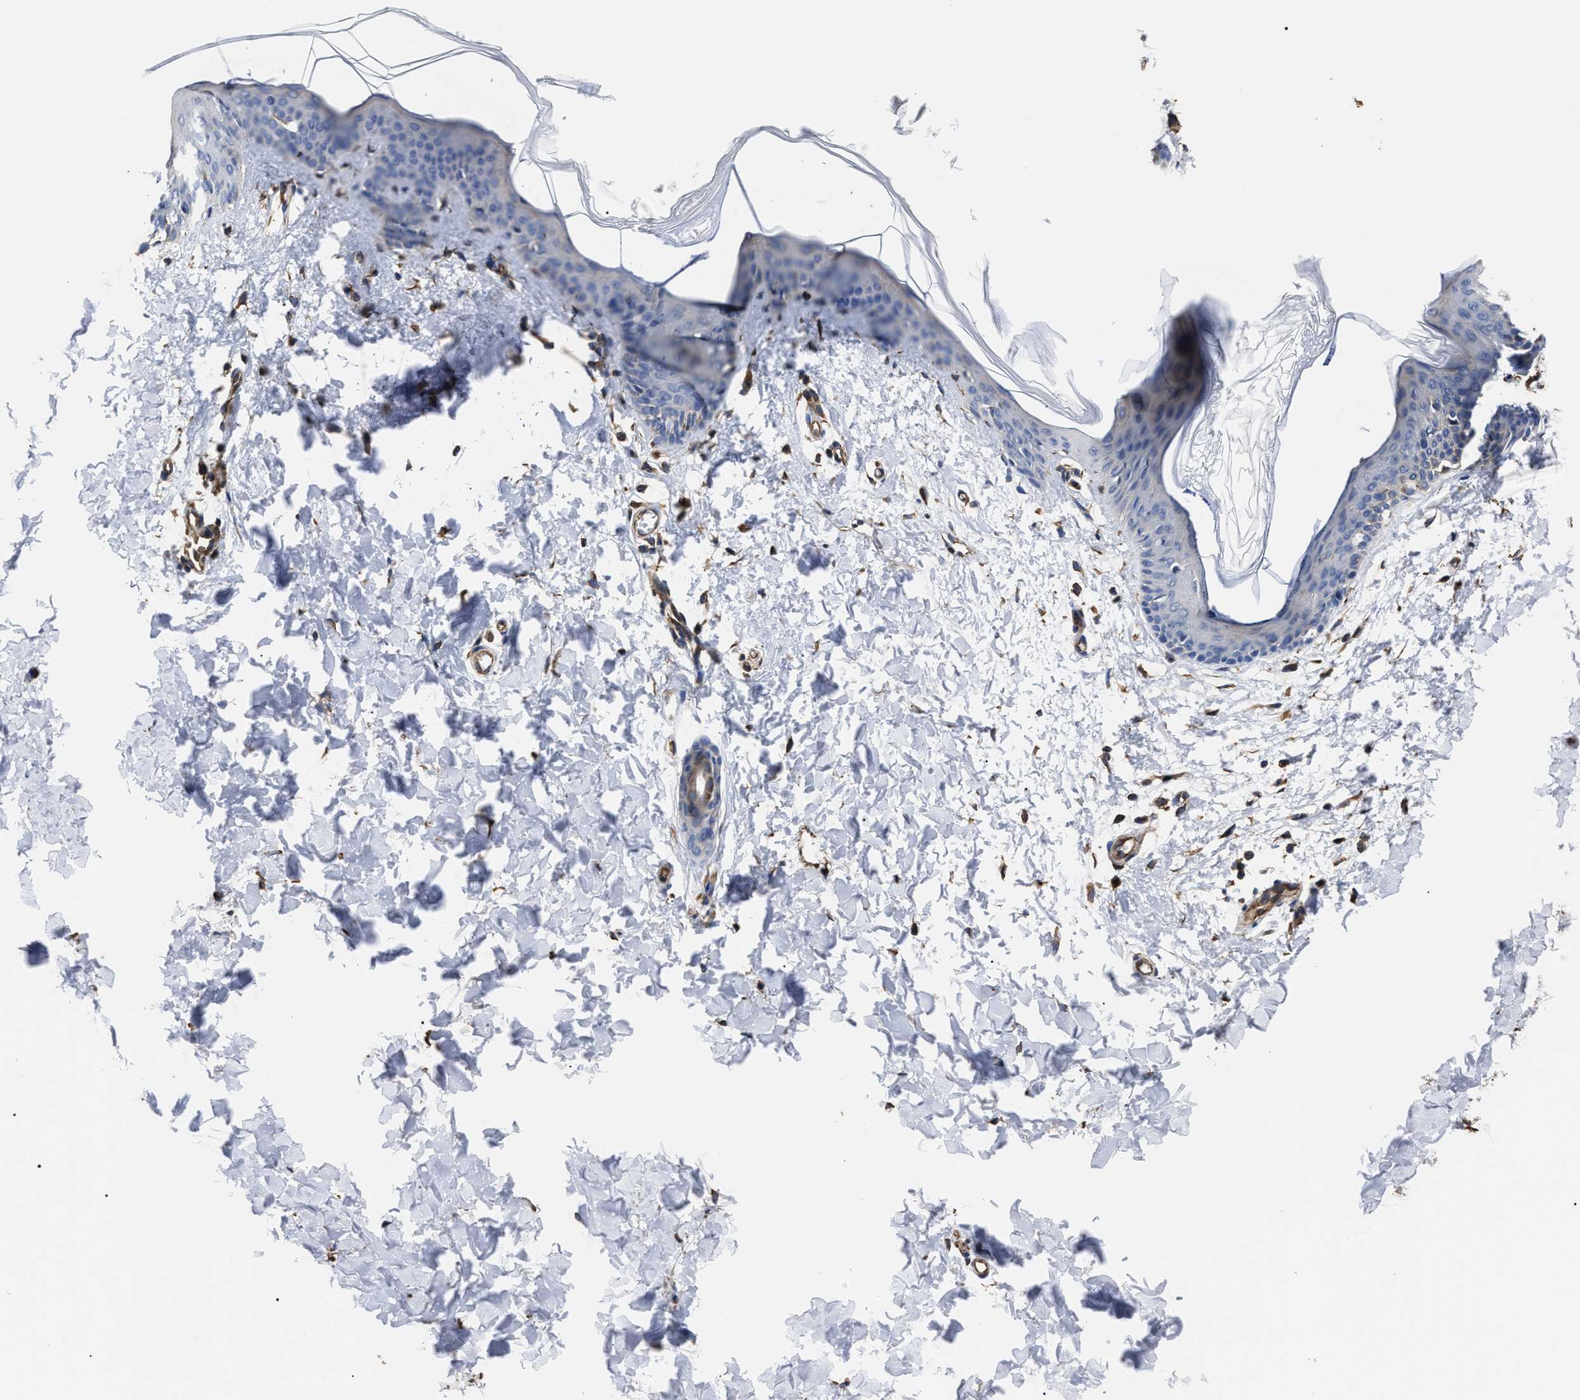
{"staining": {"intensity": "moderate", "quantity": "25%-75%", "location": "cytoplasmic/membranous"}, "tissue": "skin", "cell_type": "Fibroblasts", "image_type": "normal", "snomed": [{"axis": "morphology", "description": "Normal tissue, NOS"}, {"axis": "topography", "description": "Skin"}], "caption": "IHC staining of benign skin, which reveals medium levels of moderate cytoplasmic/membranous expression in approximately 25%-75% of fibroblasts indicating moderate cytoplasmic/membranous protein expression. The staining was performed using DAB (3,3'-diaminobenzidine) (brown) for protein detection and nuclei were counterstained in hematoxylin (blue).", "gene": "TSPAN33", "patient": {"sex": "female", "age": 17}}